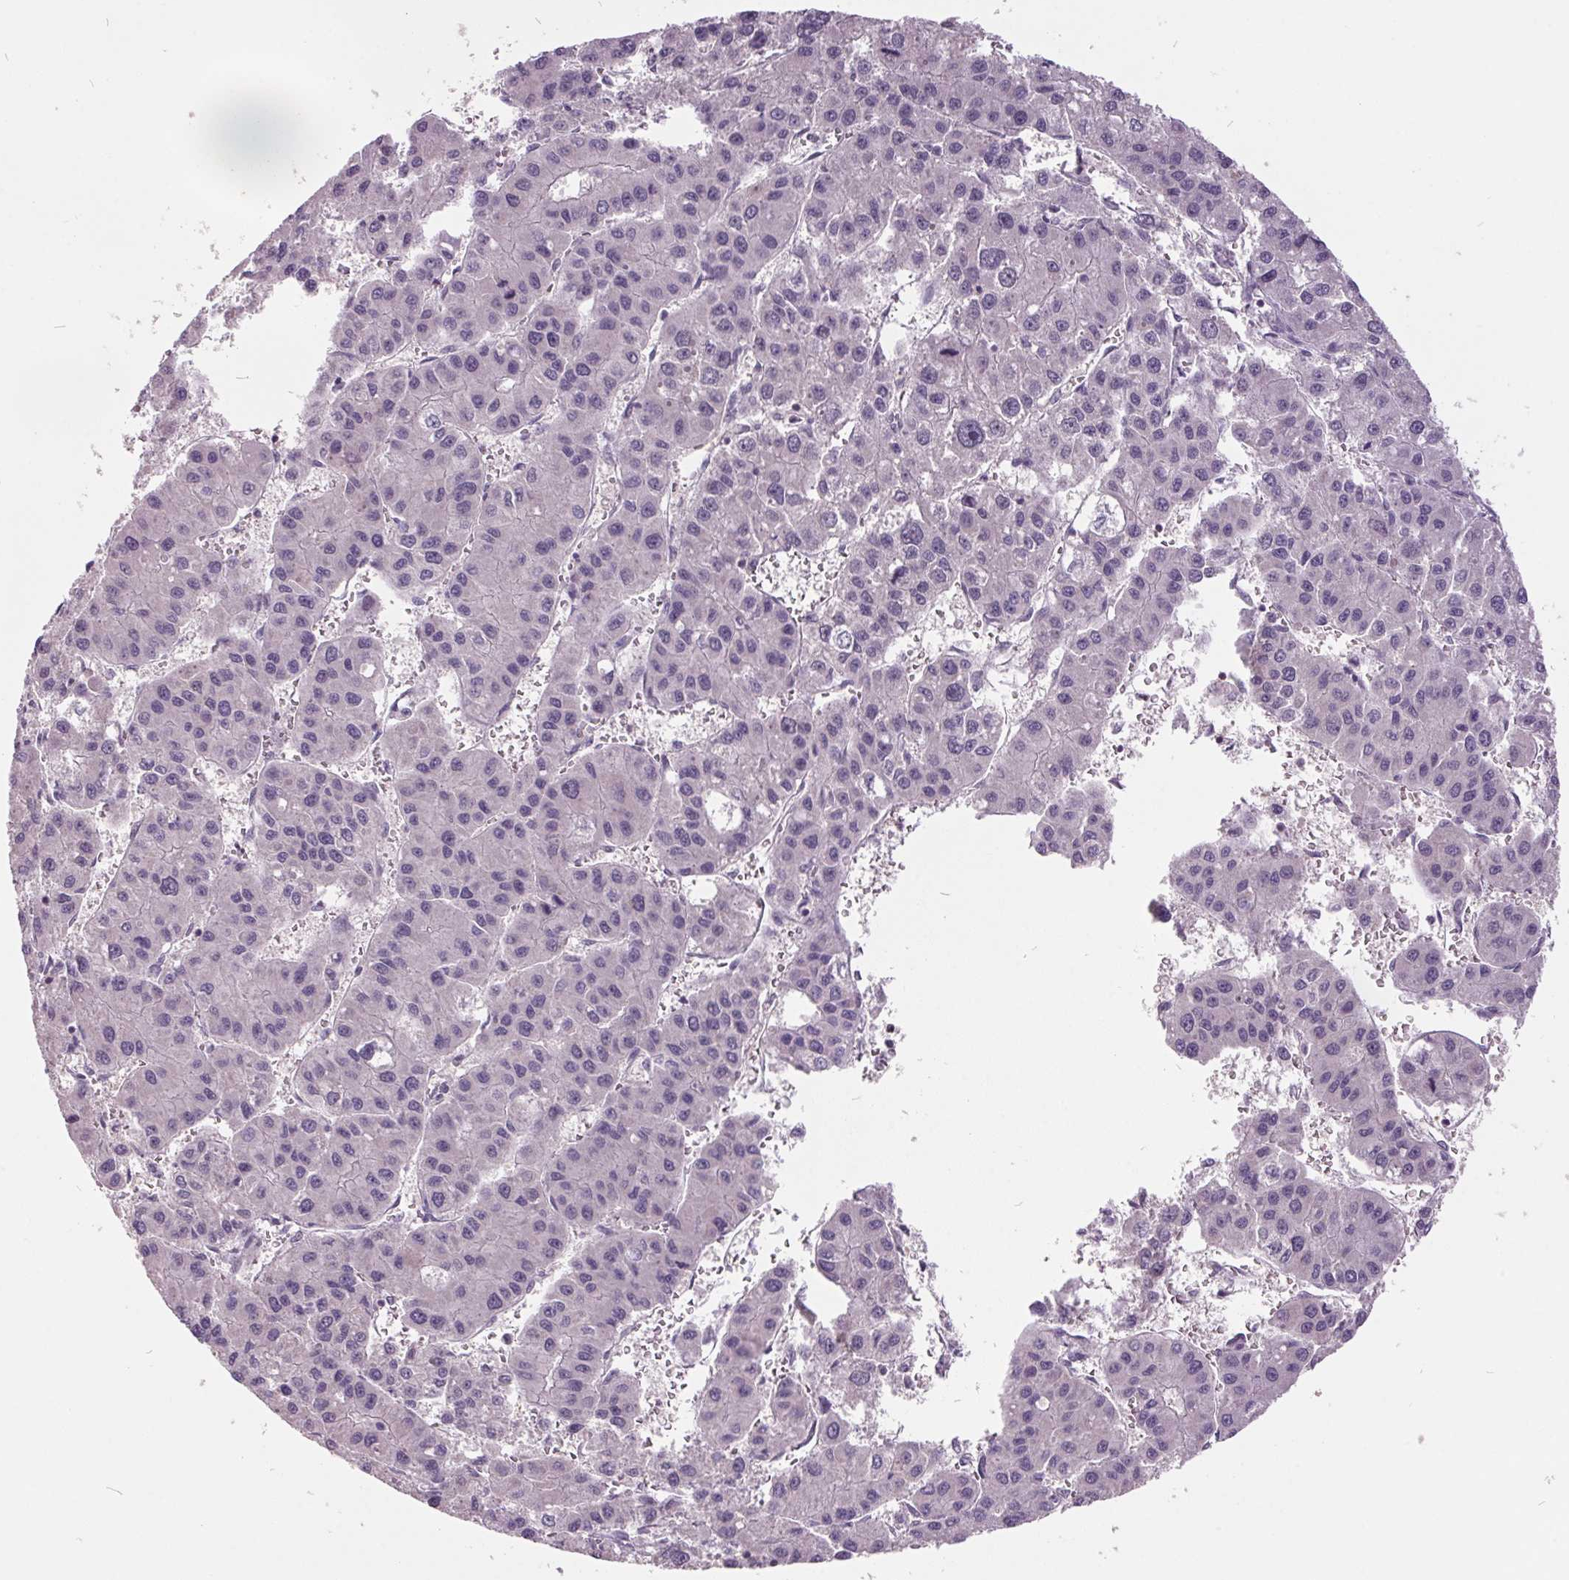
{"staining": {"intensity": "negative", "quantity": "none", "location": "none"}, "tissue": "liver cancer", "cell_type": "Tumor cells", "image_type": "cancer", "snomed": [{"axis": "morphology", "description": "Carcinoma, Hepatocellular, NOS"}, {"axis": "topography", "description": "Liver"}], "caption": "Histopathology image shows no significant protein expression in tumor cells of liver cancer.", "gene": "C2orf16", "patient": {"sex": "male", "age": 73}}